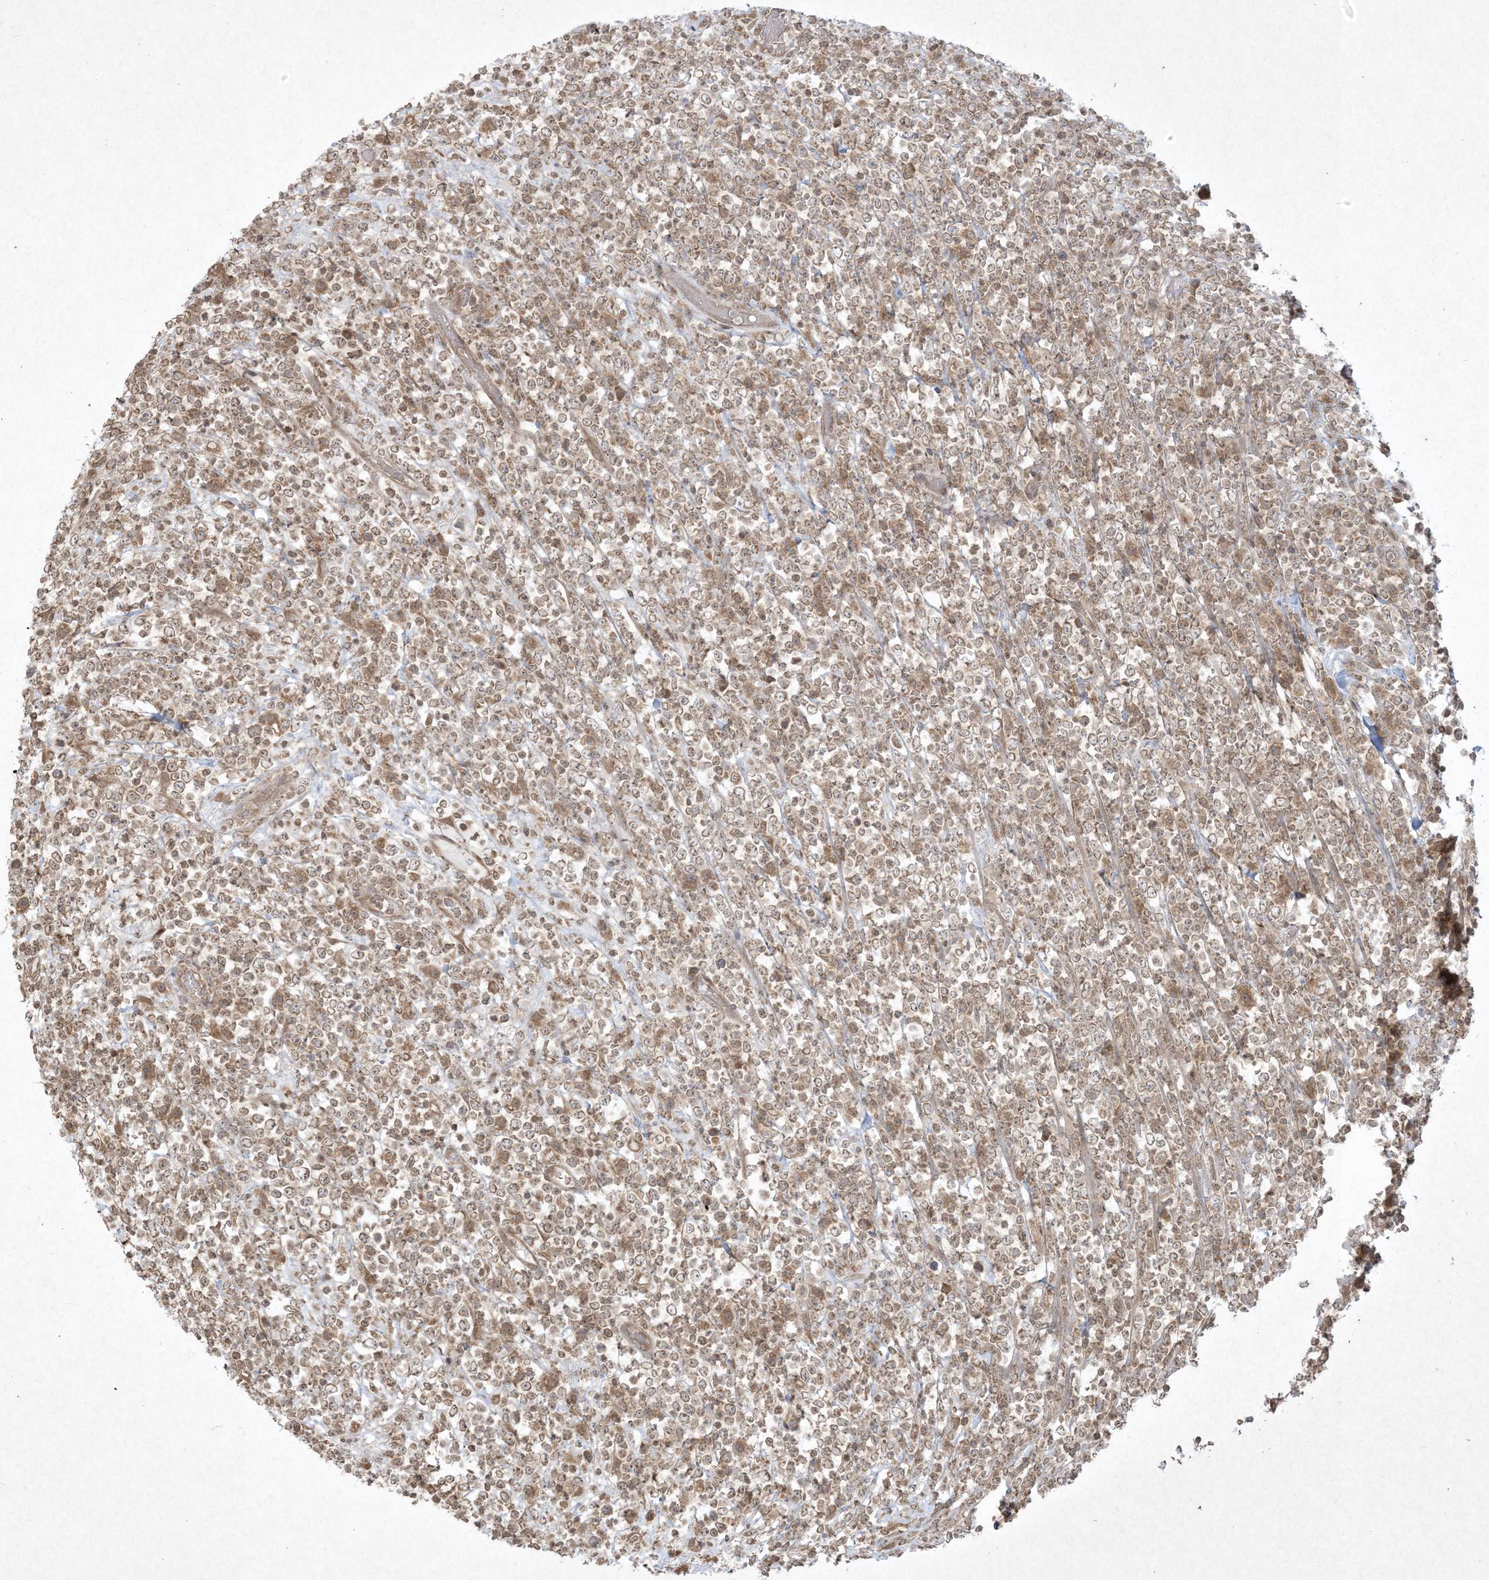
{"staining": {"intensity": "moderate", "quantity": ">75%", "location": "cytoplasmic/membranous,nuclear"}, "tissue": "lymphoma", "cell_type": "Tumor cells", "image_type": "cancer", "snomed": [{"axis": "morphology", "description": "Malignant lymphoma, non-Hodgkin's type, High grade"}, {"axis": "topography", "description": "Colon"}], "caption": "The photomicrograph demonstrates a brown stain indicating the presence of a protein in the cytoplasmic/membranous and nuclear of tumor cells in high-grade malignant lymphoma, non-Hodgkin's type. (Stains: DAB (3,3'-diaminobenzidine) in brown, nuclei in blue, Microscopy: brightfield microscopy at high magnification).", "gene": "NRBP2", "patient": {"sex": "female", "age": 53}}